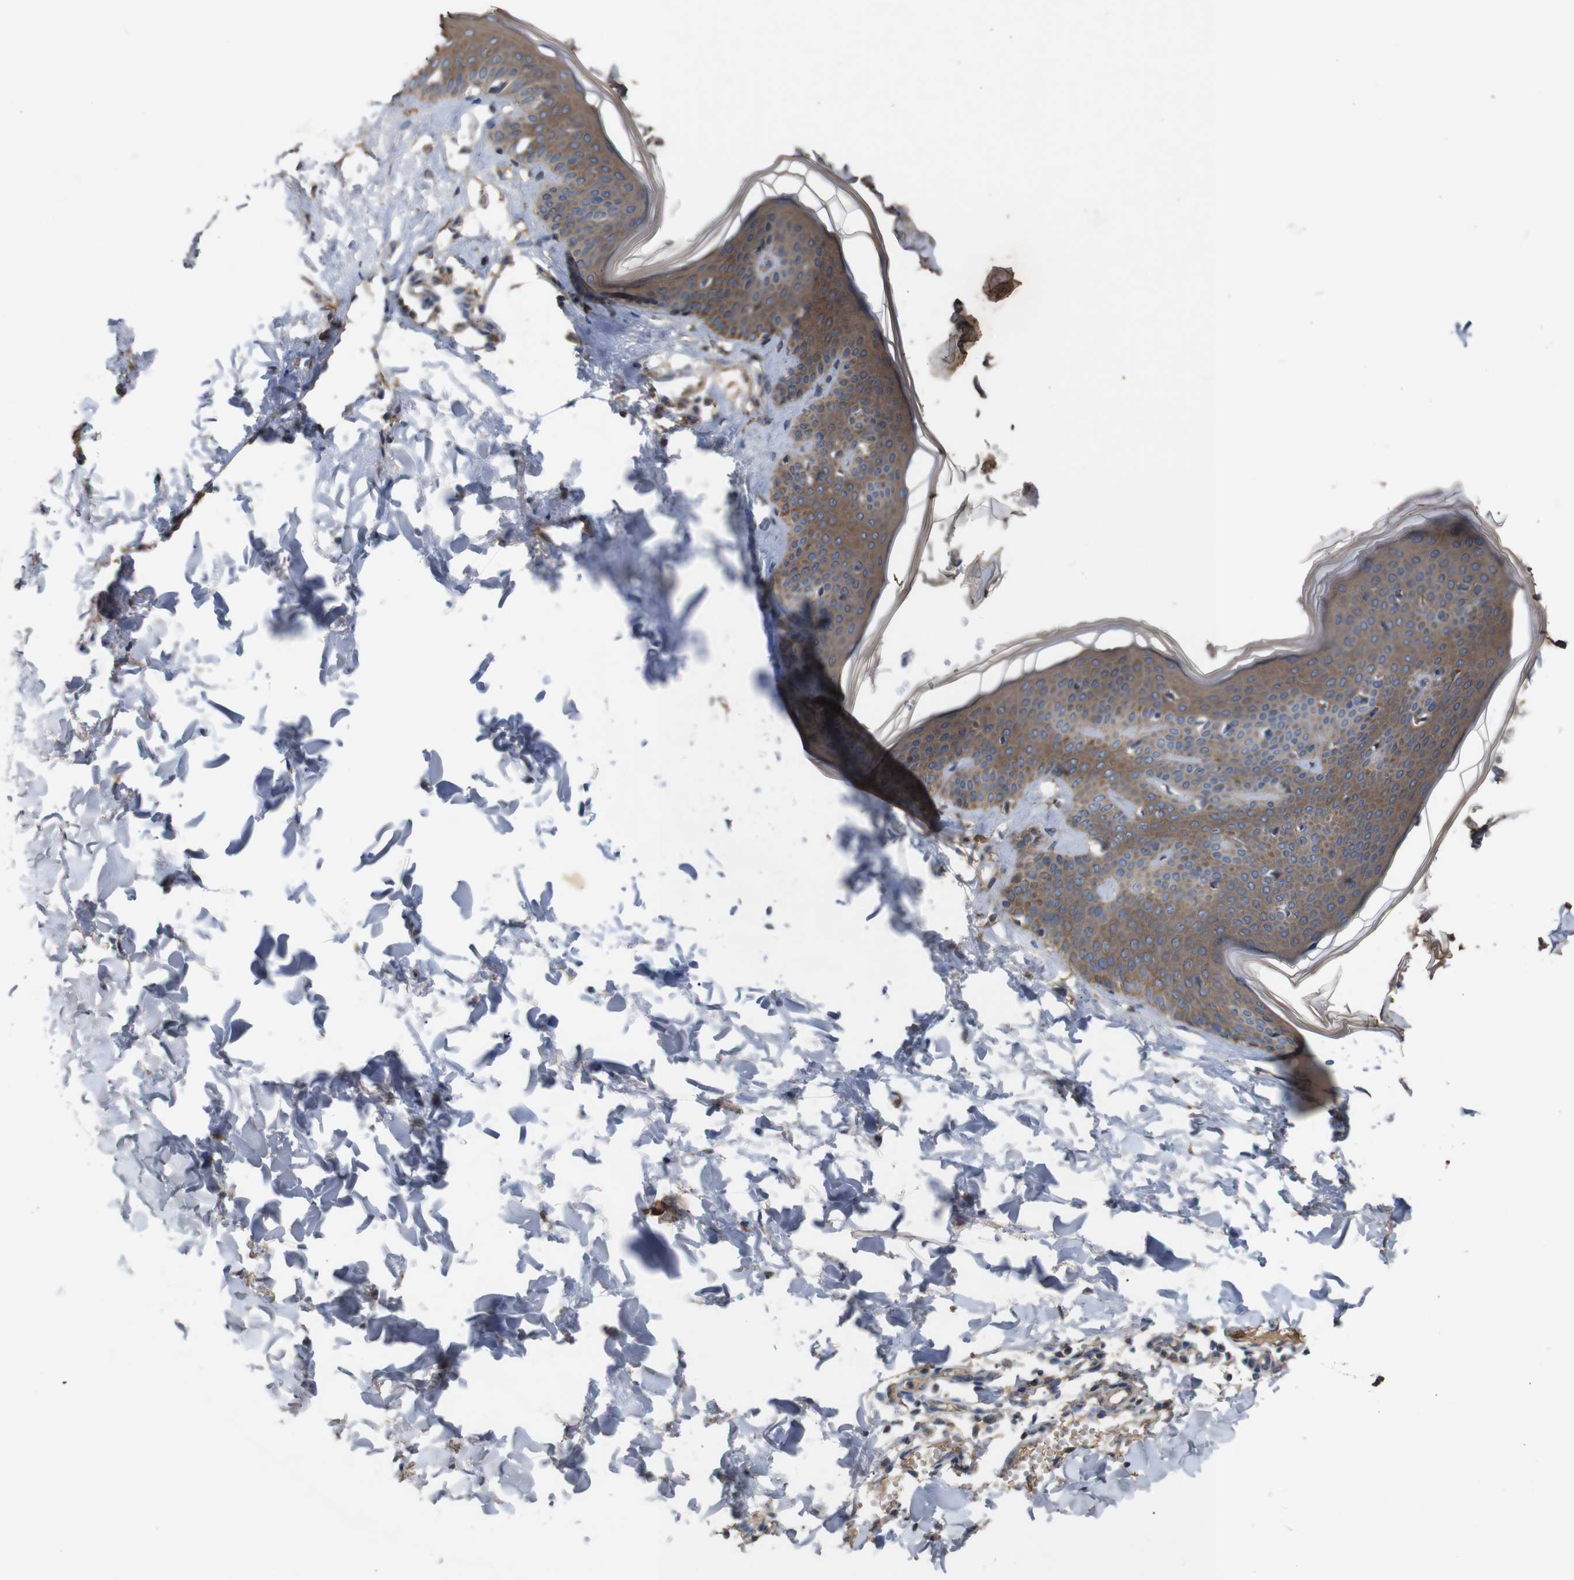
{"staining": {"intensity": "moderate", "quantity": ">75%", "location": "cytoplasmic/membranous"}, "tissue": "skin", "cell_type": "Fibroblasts", "image_type": "normal", "snomed": [{"axis": "morphology", "description": "Normal tissue, NOS"}, {"axis": "topography", "description": "Skin"}], "caption": "Approximately >75% of fibroblasts in normal human skin demonstrate moderate cytoplasmic/membranous protein positivity as visualized by brown immunohistochemical staining.", "gene": "PTPN1", "patient": {"sex": "female", "age": 17}}